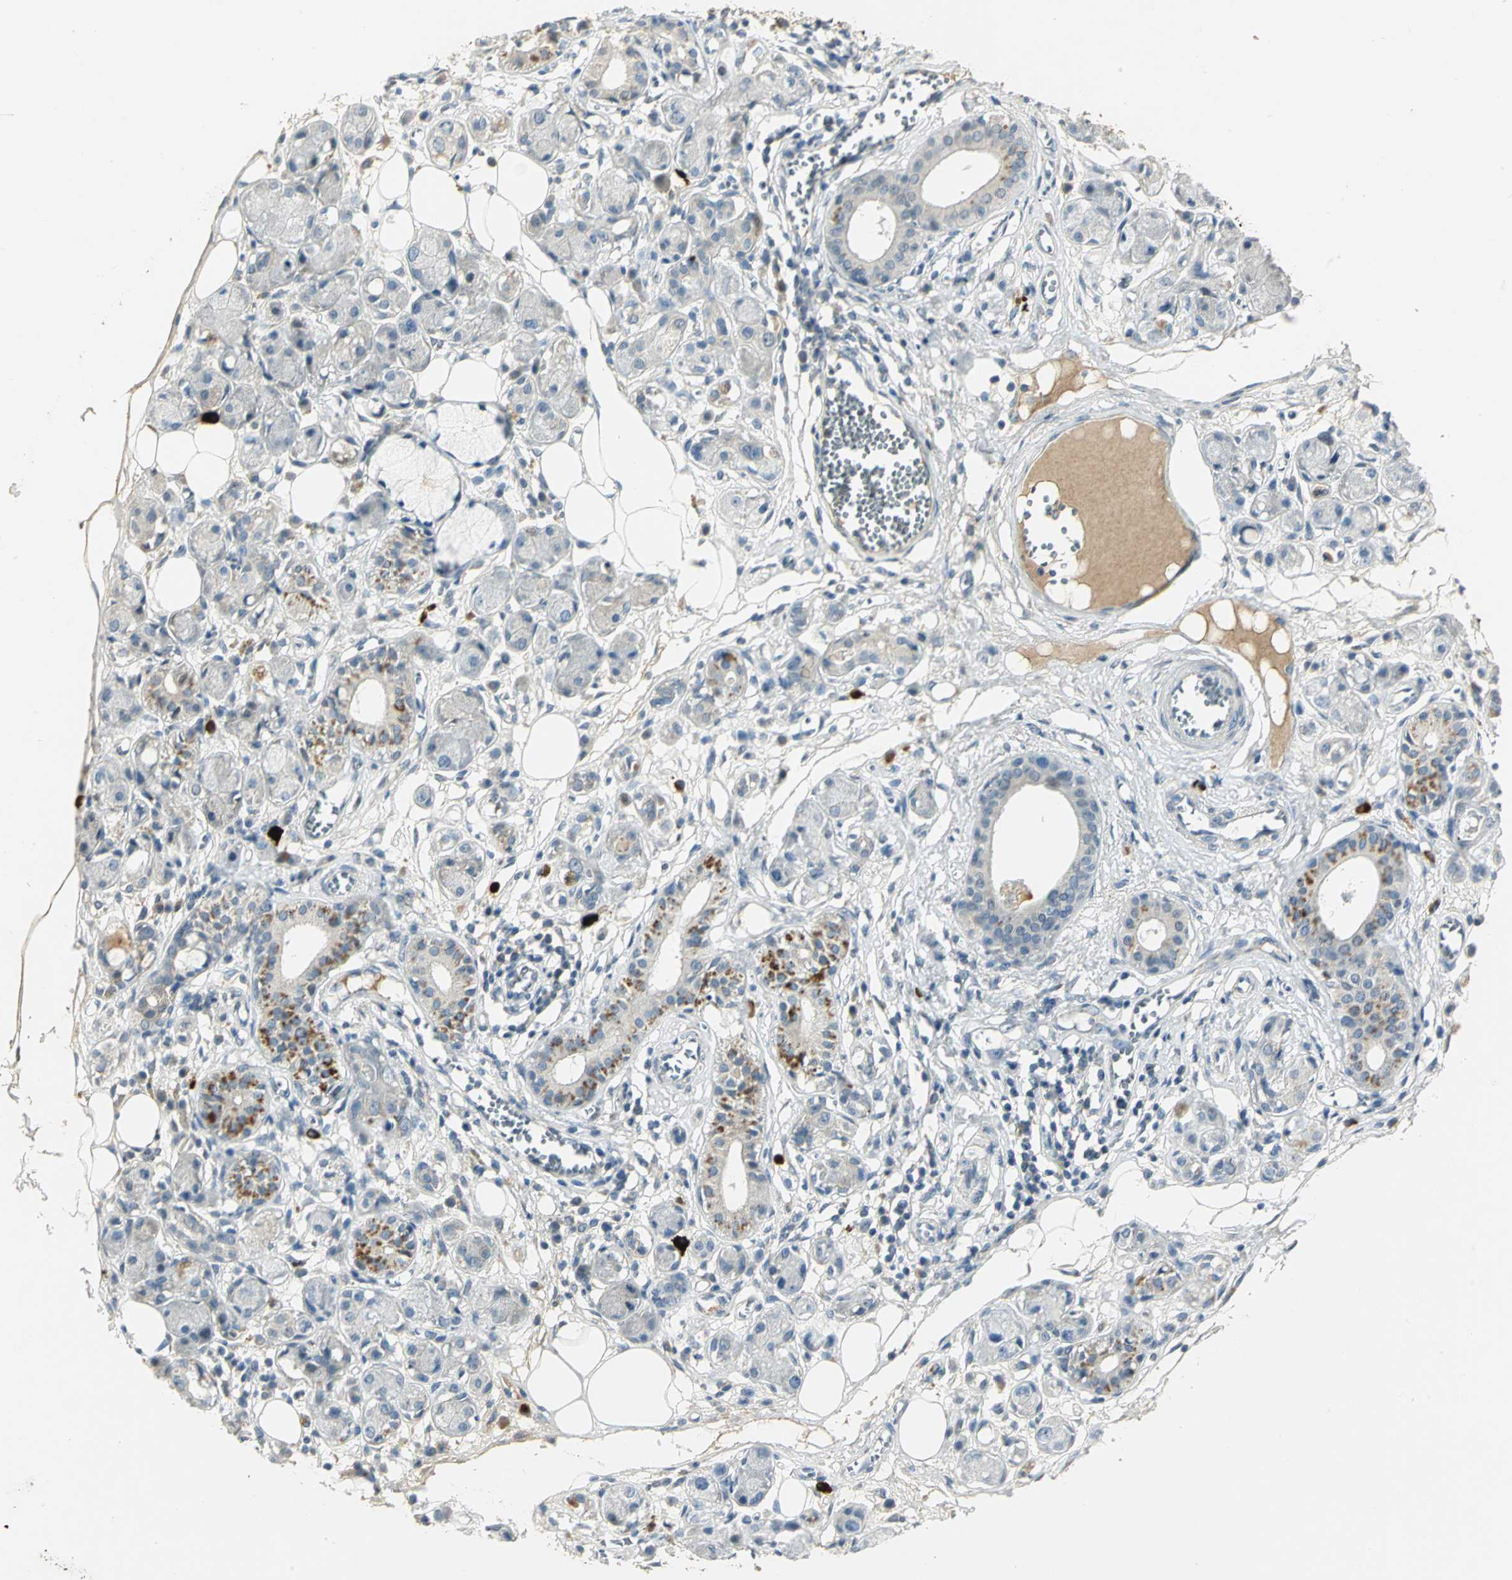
{"staining": {"intensity": "weak", "quantity": "<25%", "location": "cytoplasmic/membranous"}, "tissue": "adipose tissue", "cell_type": "Adipocytes", "image_type": "normal", "snomed": [{"axis": "morphology", "description": "Normal tissue, NOS"}, {"axis": "morphology", "description": "Inflammation, NOS"}, {"axis": "topography", "description": "Vascular tissue"}, {"axis": "topography", "description": "Salivary gland"}], "caption": "Protein analysis of unremarkable adipose tissue exhibits no significant positivity in adipocytes. Nuclei are stained in blue.", "gene": "PROC", "patient": {"sex": "female", "age": 75}}